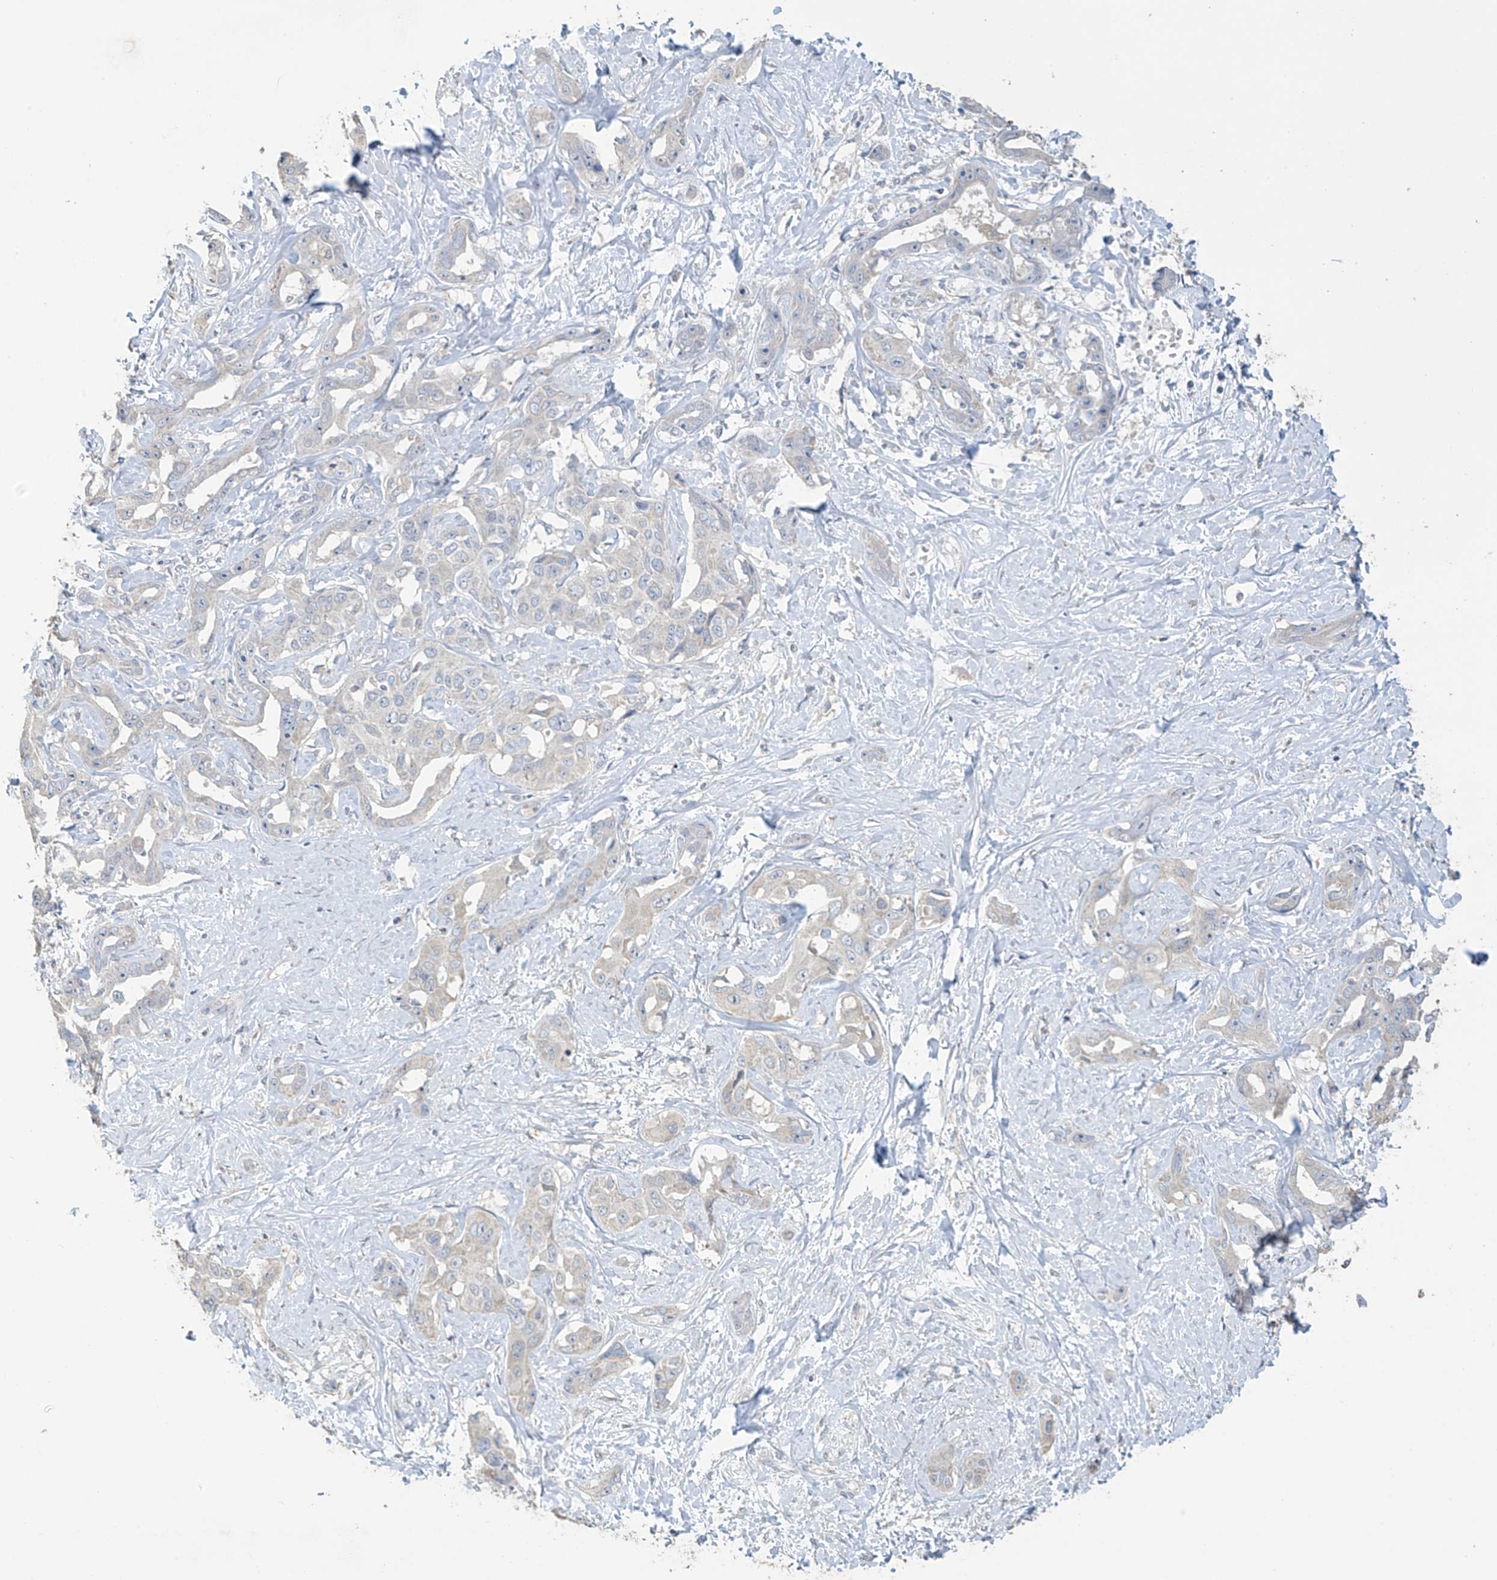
{"staining": {"intensity": "negative", "quantity": "none", "location": "none"}, "tissue": "liver cancer", "cell_type": "Tumor cells", "image_type": "cancer", "snomed": [{"axis": "morphology", "description": "Cholangiocarcinoma"}, {"axis": "topography", "description": "Liver"}], "caption": "Immunohistochemistry image of neoplastic tissue: liver cholangiocarcinoma stained with DAB (3,3'-diaminobenzidine) shows no significant protein positivity in tumor cells.", "gene": "SLFN14", "patient": {"sex": "male", "age": 59}}